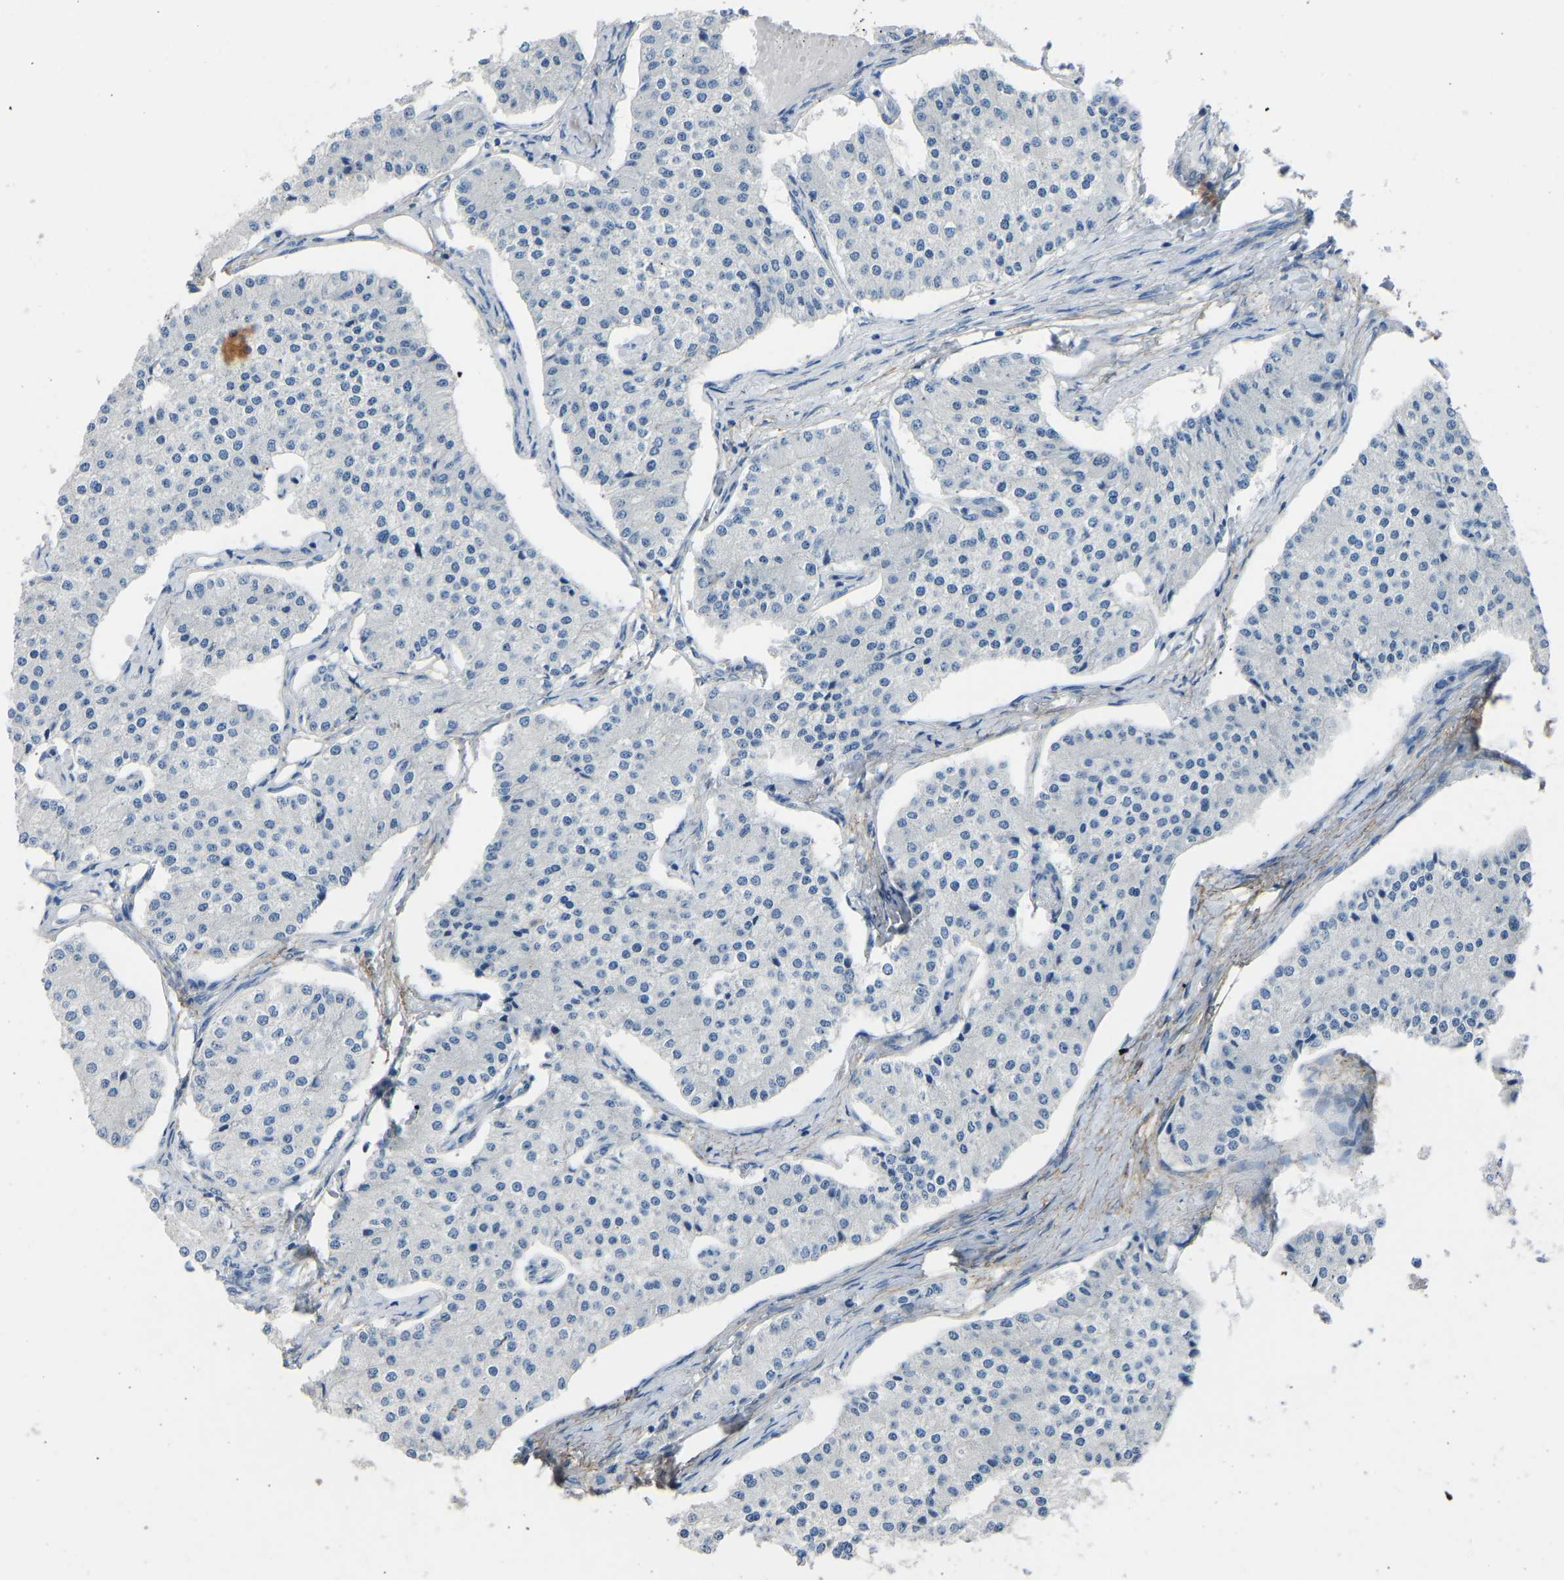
{"staining": {"intensity": "negative", "quantity": "none", "location": "none"}, "tissue": "carcinoid", "cell_type": "Tumor cells", "image_type": "cancer", "snomed": [{"axis": "morphology", "description": "Carcinoid, malignant, NOS"}, {"axis": "topography", "description": "Colon"}], "caption": "This is an immunohistochemistry (IHC) micrograph of human carcinoid (malignant). There is no positivity in tumor cells.", "gene": "MYH10", "patient": {"sex": "female", "age": 52}}